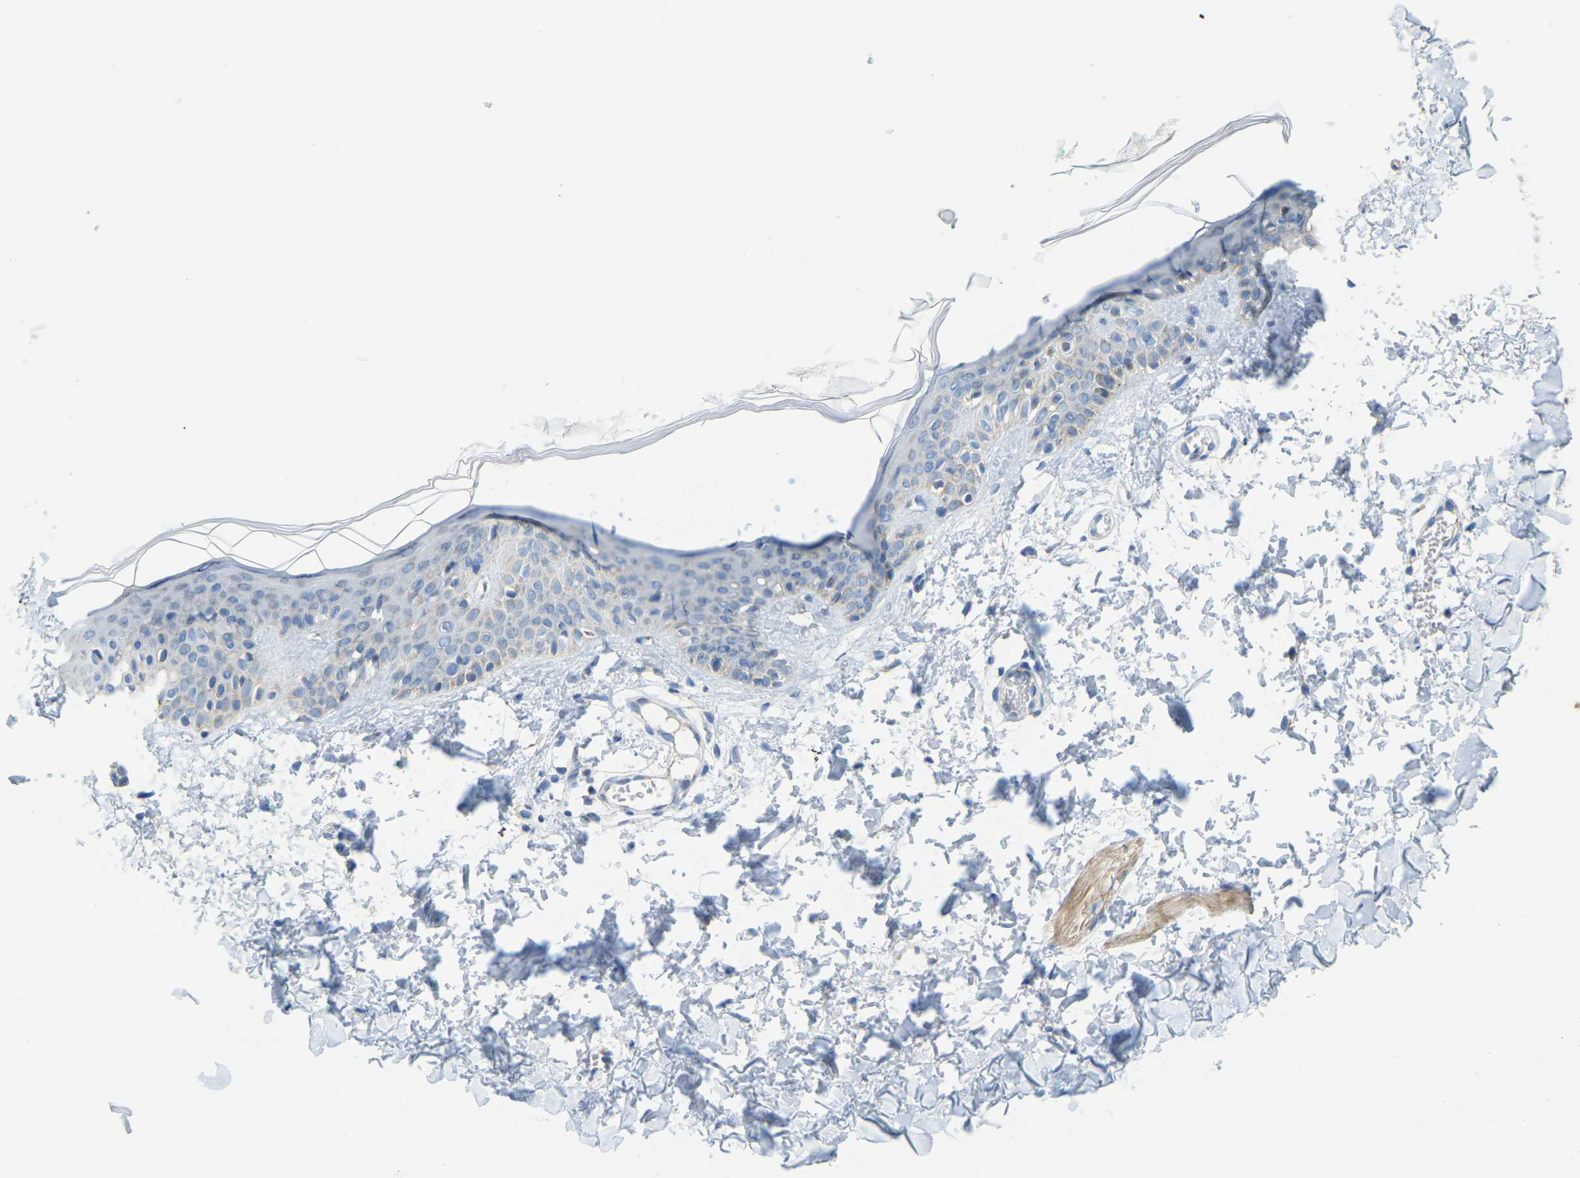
{"staining": {"intensity": "negative", "quantity": "none", "location": "none"}, "tissue": "skin", "cell_type": "Fibroblasts", "image_type": "normal", "snomed": [{"axis": "morphology", "description": "Normal tissue, NOS"}, {"axis": "topography", "description": "Skin"}], "caption": "There is no significant expression in fibroblasts of skin. The staining was performed using DAB (3,3'-diaminobenzidine) to visualize the protein expression in brown, while the nuclei were stained in blue with hematoxylin (Magnification: 20x).", "gene": "GDA", "patient": {"sex": "male", "age": 30}}